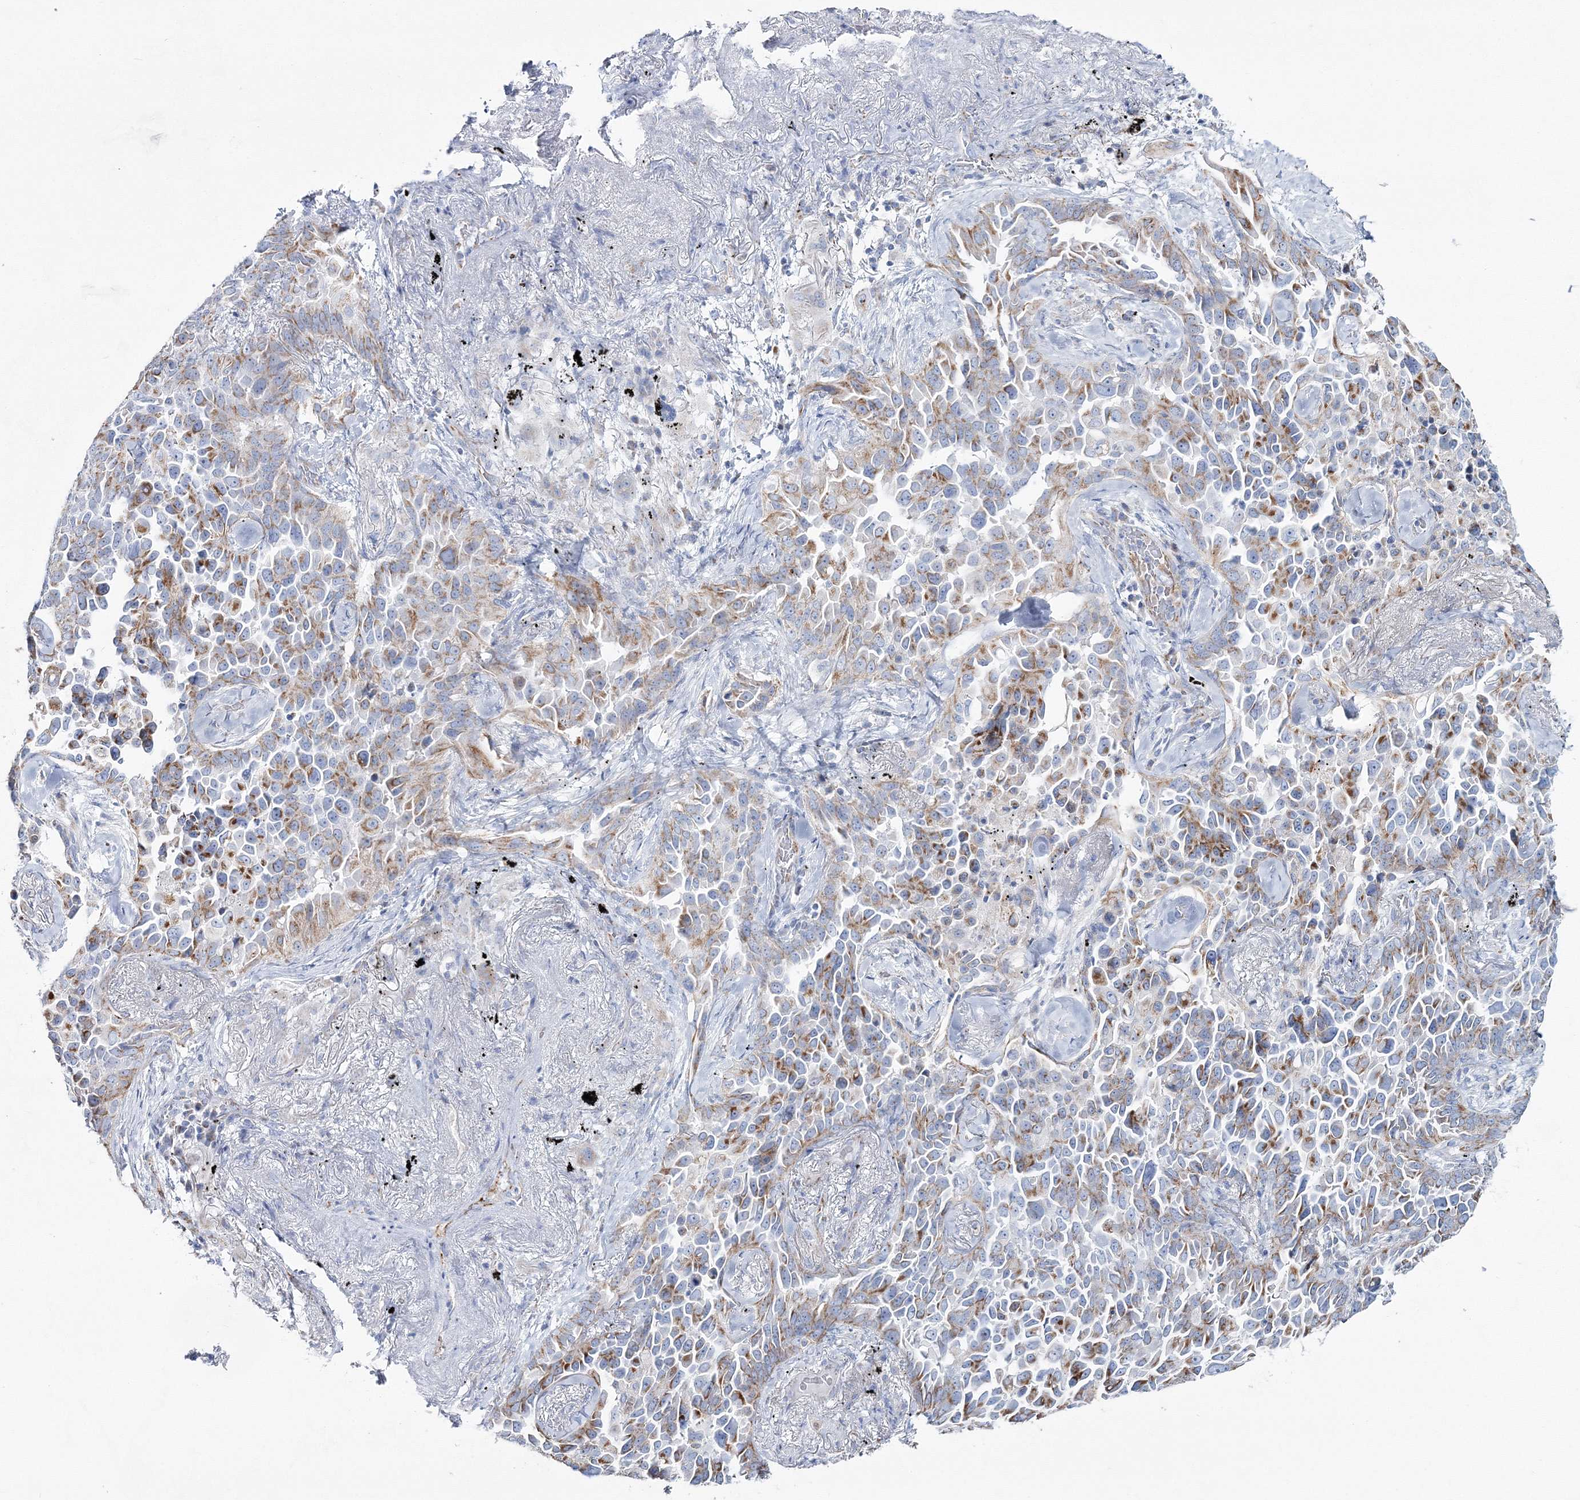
{"staining": {"intensity": "moderate", "quantity": ">75%", "location": "cytoplasmic/membranous"}, "tissue": "lung cancer", "cell_type": "Tumor cells", "image_type": "cancer", "snomed": [{"axis": "morphology", "description": "Adenocarcinoma, NOS"}, {"axis": "topography", "description": "Lung"}], "caption": "Immunohistochemical staining of human lung cancer shows medium levels of moderate cytoplasmic/membranous protein positivity in about >75% of tumor cells.", "gene": "HIBCH", "patient": {"sex": "female", "age": 67}}